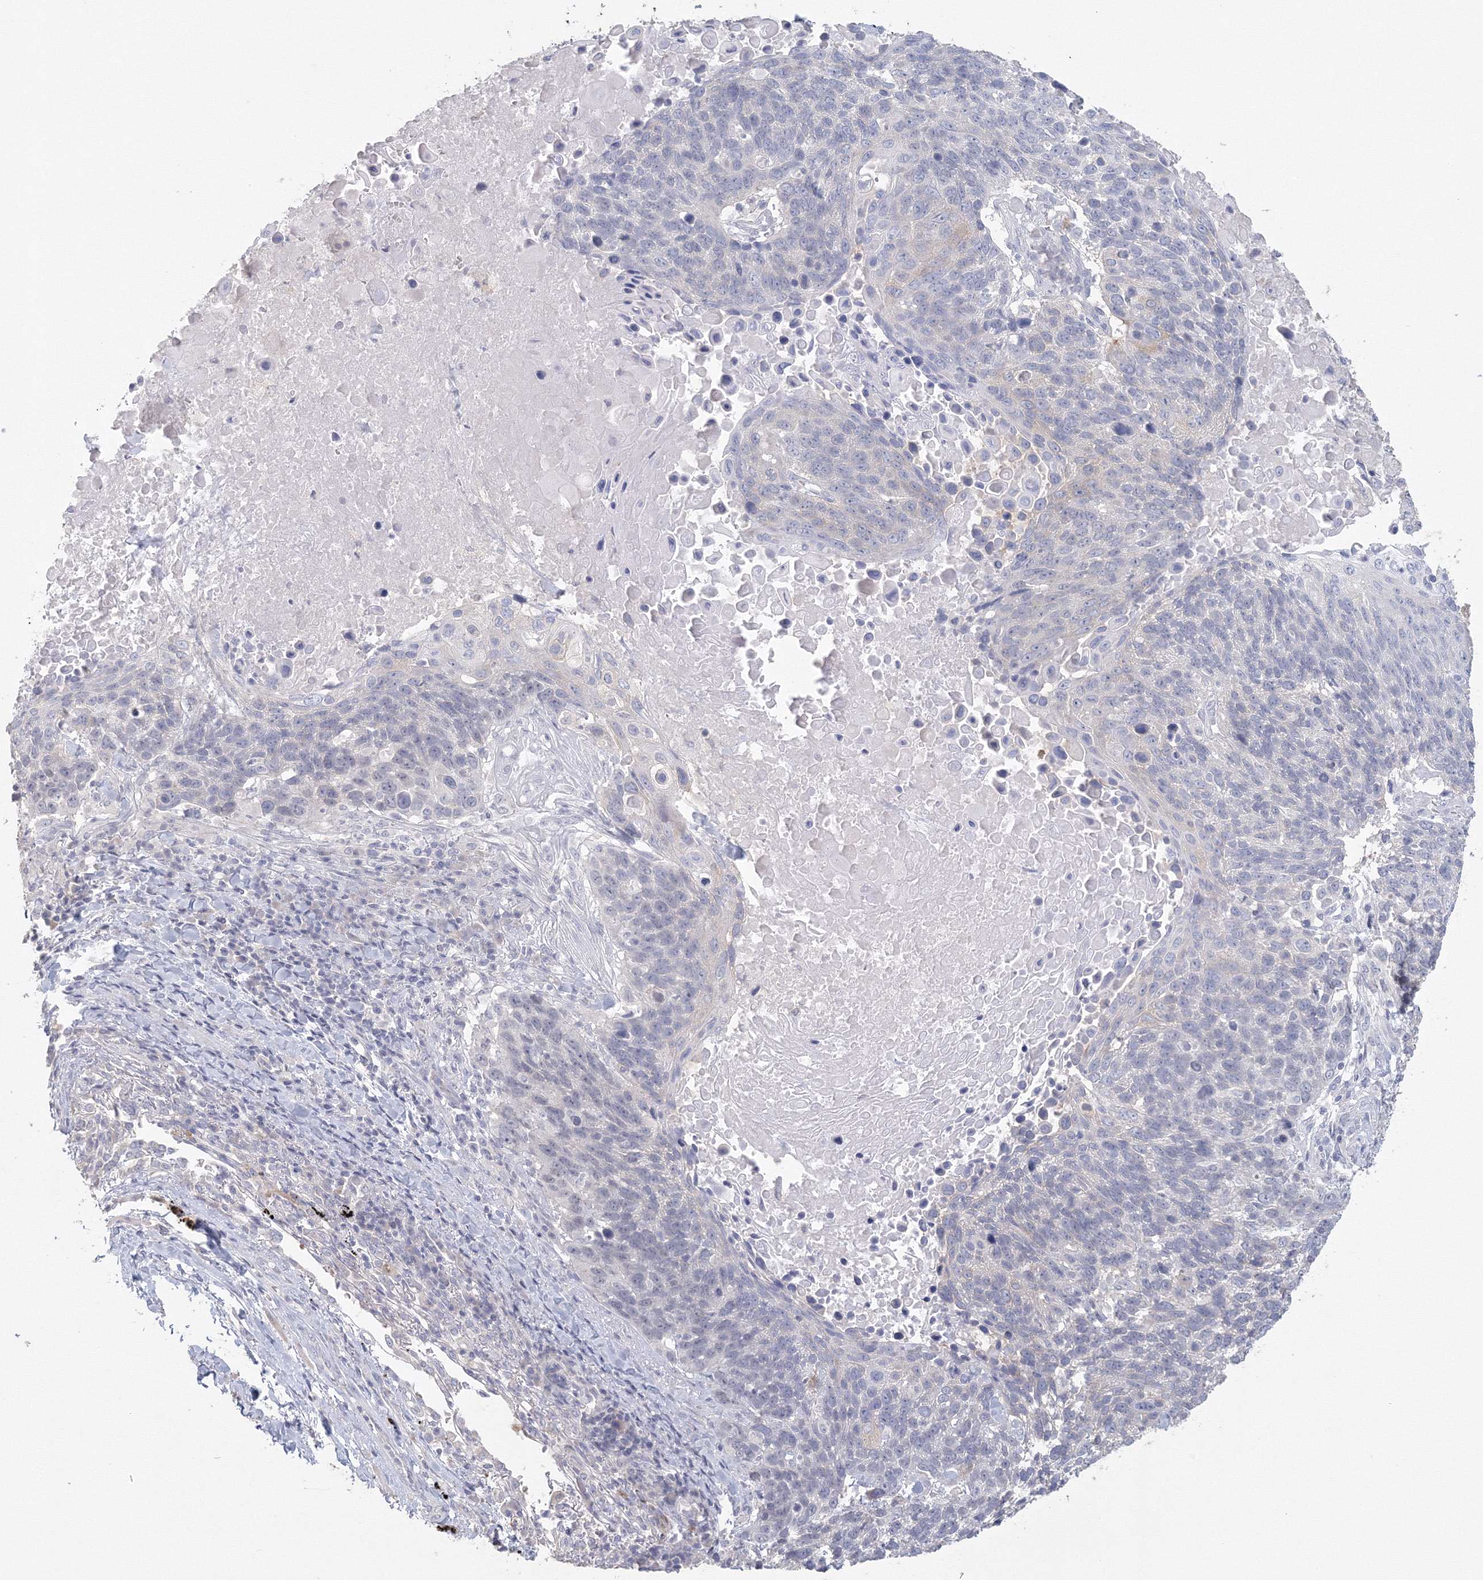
{"staining": {"intensity": "negative", "quantity": "none", "location": "none"}, "tissue": "lung cancer", "cell_type": "Tumor cells", "image_type": "cancer", "snomed": [{"axis": "morphology", "description": "Squamous cell carcinoma, NOS"}, {"axis": "topography", "description": "Lung"}], "caption": "Immunohistochemical staining of human squamous cell carcinoma (lung) demonstrates no significant staining in tumor cells.", "gene": "TACC2", "patient": {"sex": "male", "age": 66}}